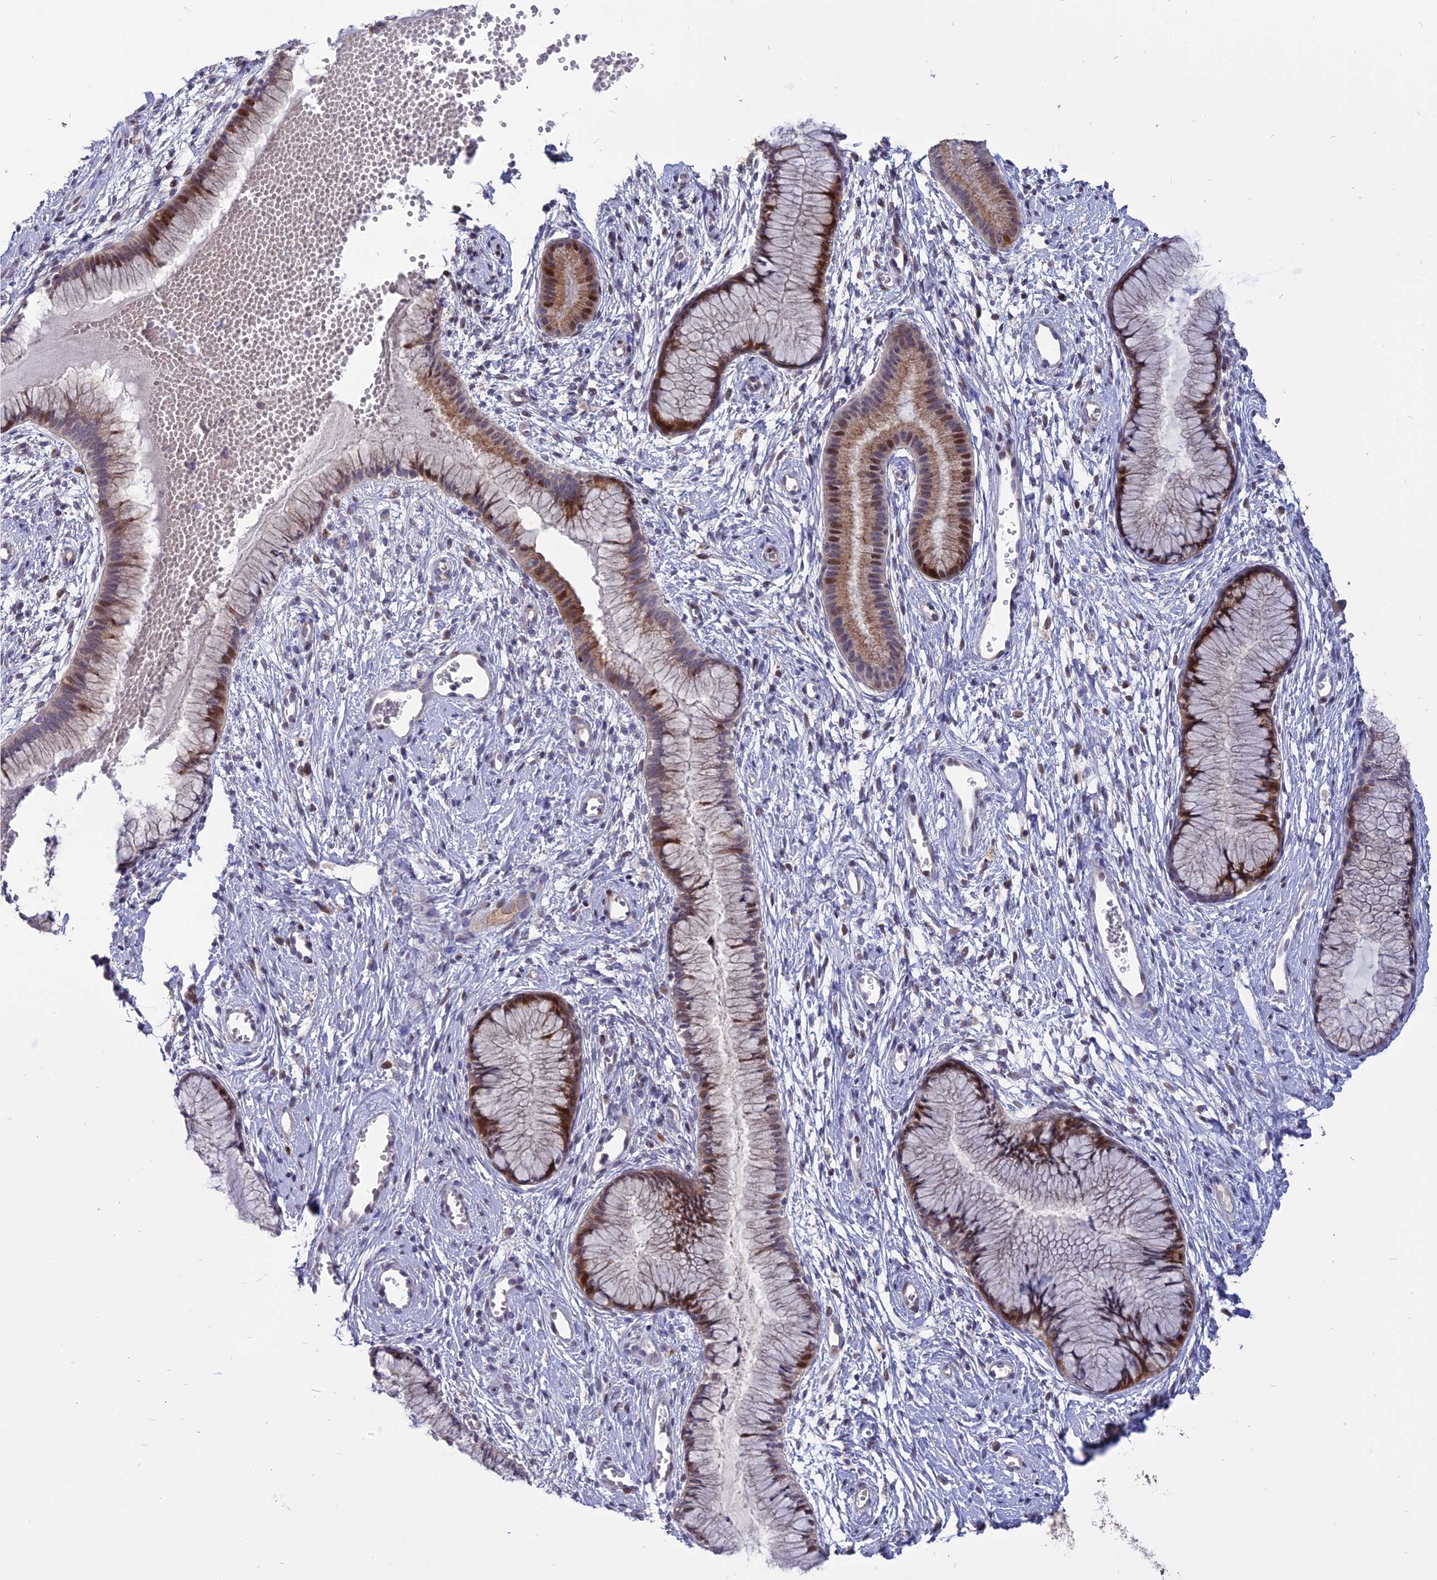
{"staining": {"intensity": "moderate", "quantity": "25%-75%", "location": "cytoplasmic/membranous,nuclear"}, "tissue": "cervix", "cell_type": "Glandular cells", "image_type": "normal", "snomed": [{"axis": "morphology", "description": "Normal tissue, NOS"}, {"axis": "topography", "description": "Cervix"}], "caption": "About 25%-75% of glandular cells in benign human cervix display moderate cytoplasmic/membranous,nuclear protein positivity as visualized by brown immunohistochemical staining.", "gene": "TMEM263", "patient": {"sex": "female", "age": 42}}